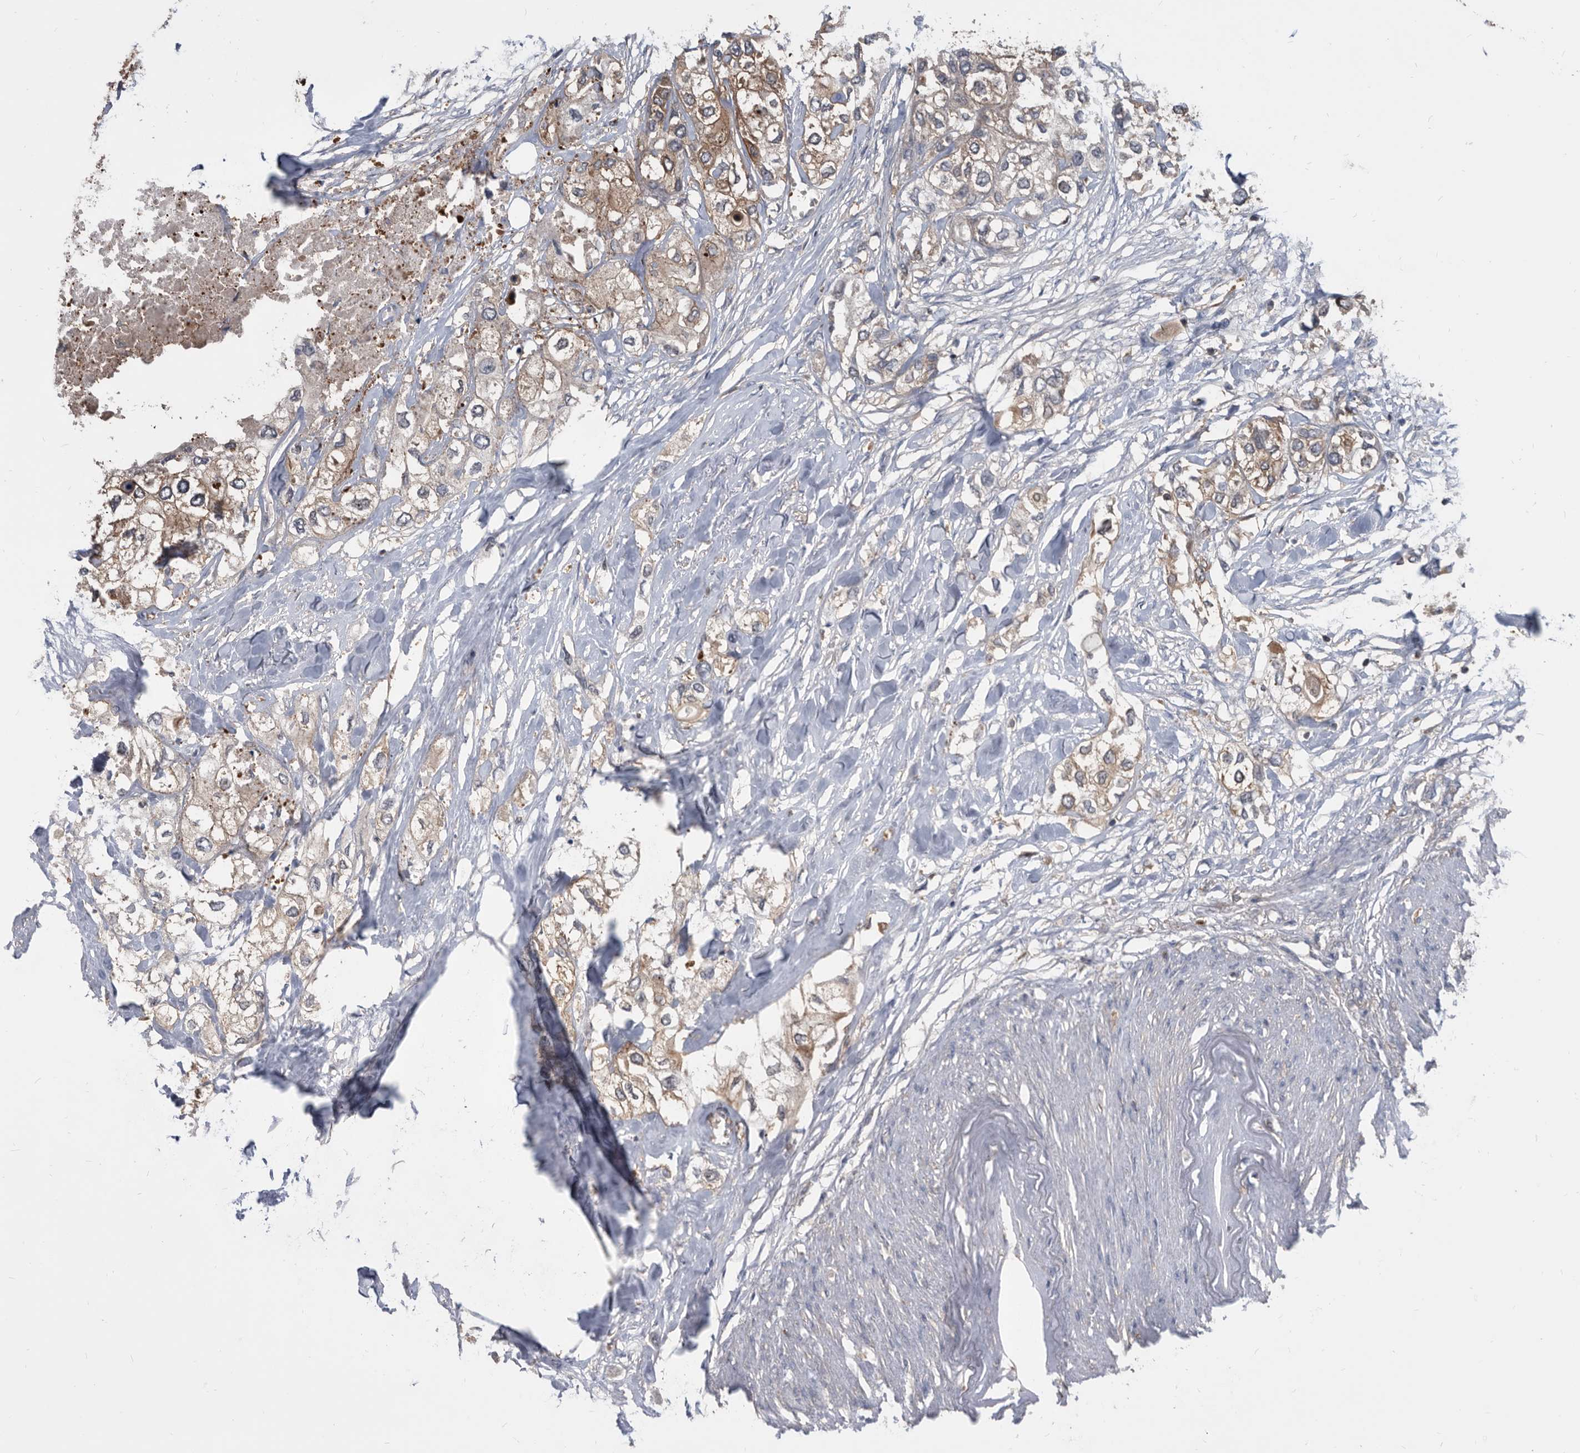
{"staining": {"intensity": "weak", "quantity": "25%-75%", "location": "cytoplasmic/membranous"}, "tissue": "urothelial cancer", "cell_type": "Tumor cells", "image_type": "cancer", "snomed": [{"axis": "morphology", "description": "Urothelial carcinoma, High grade"}, {"axis": "topography", "description": "Urinary bladder"}], "caption": "High-power microscopy captured an immunohistochemistry photomicrograph of urothelial cancer, revealing weak cytoplasmic/membranous positivity in about 25%-75% of tumor cells.", "gene": "APEH", "patient": {"sex": "male", "age": 64}}